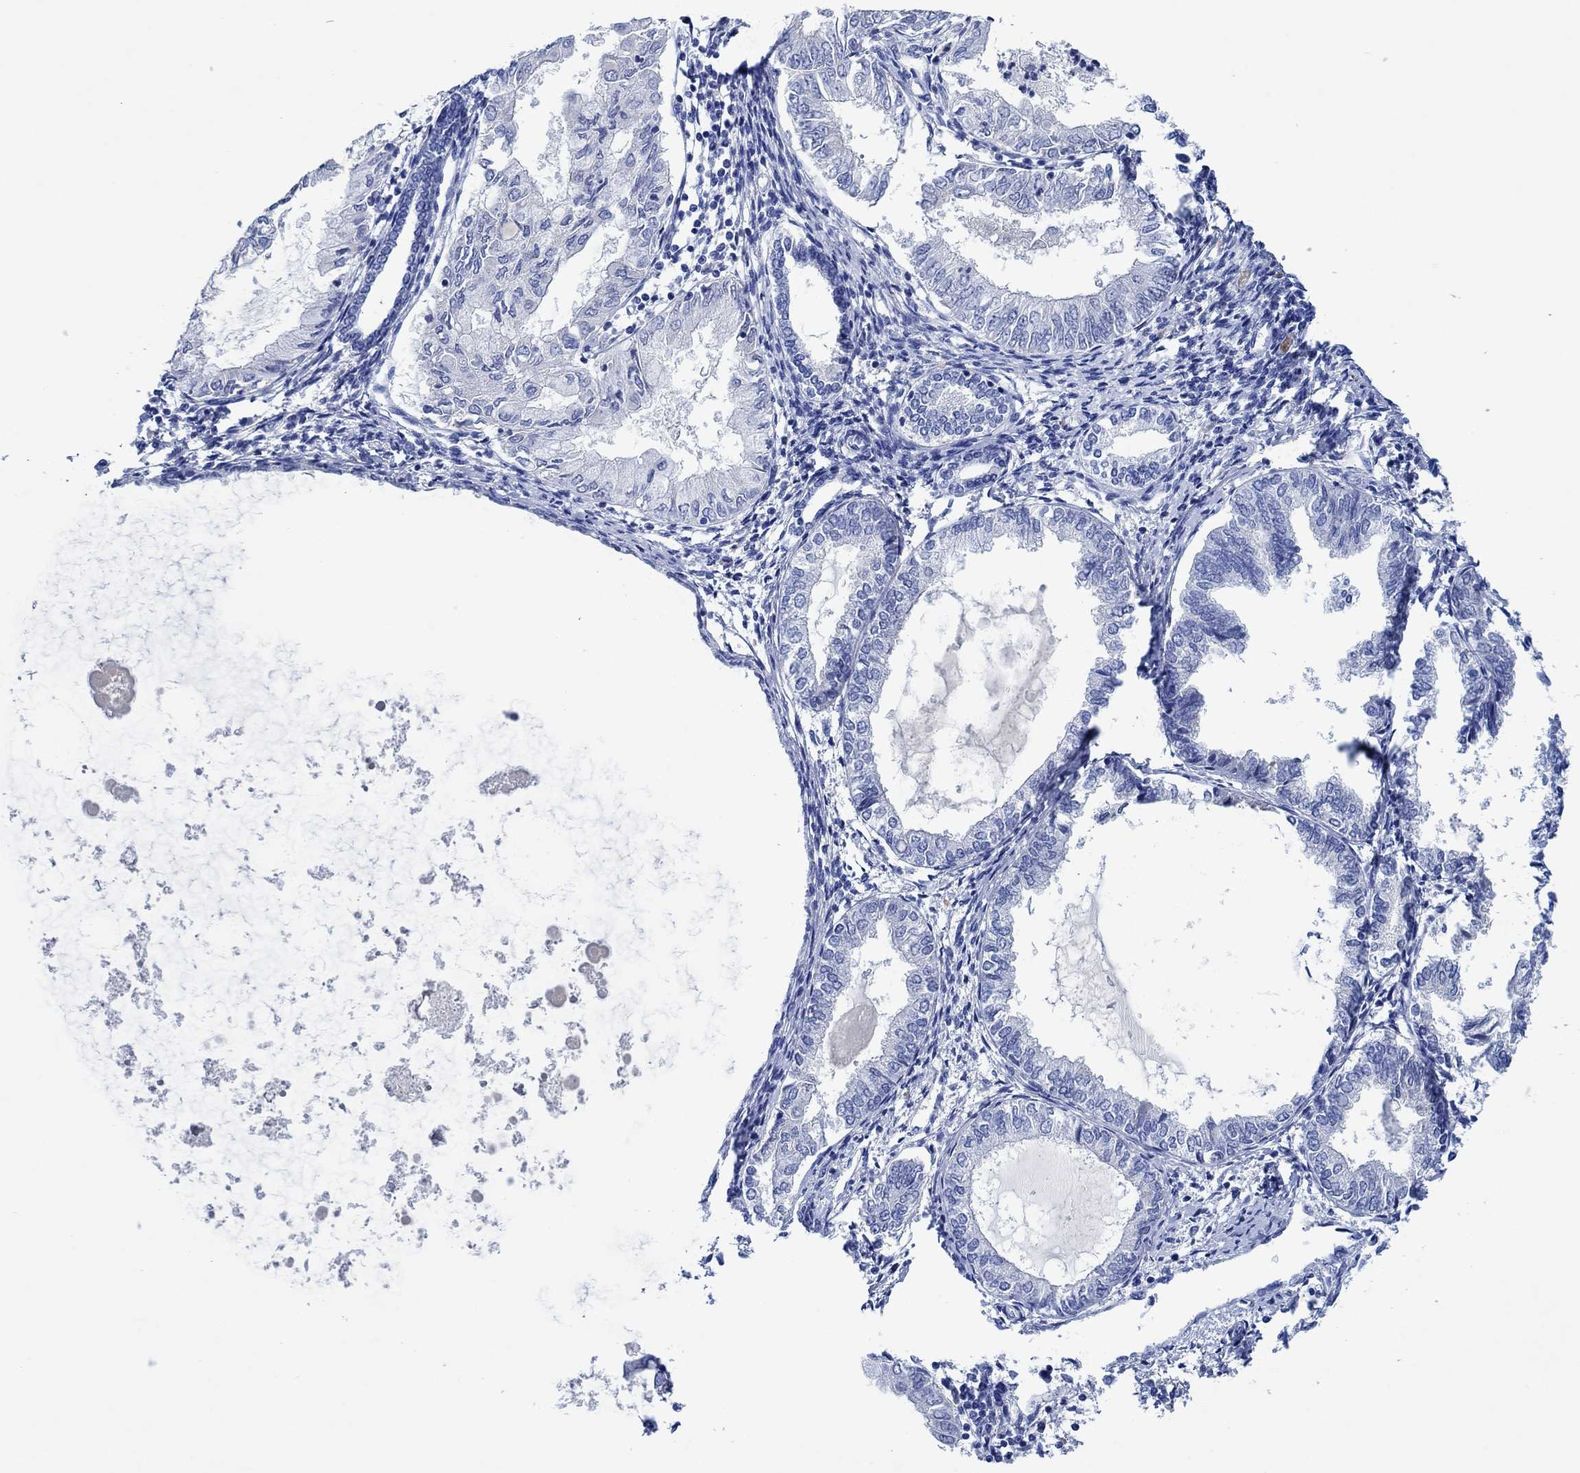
{"staining": {"intensity": "negative", "quantity": "none", "location": "none"}, "tissue": "endometrial cancer", "cell_type": "Tumor cells", "image_type": "cancer", "snomed": [{"axis": "morphology", "description": "Adenocarcinoma, NOS"}, {"axis": "topography", "description": "Endometrium"}], "caption": "A photomicrograph of human endometrial cancer (adenocarcinoma) is negative for staining in tumor cells. Nuclei are stained in blue.", "gene": "CPNE6", "patient": {"sex": "female", "age": 68}}